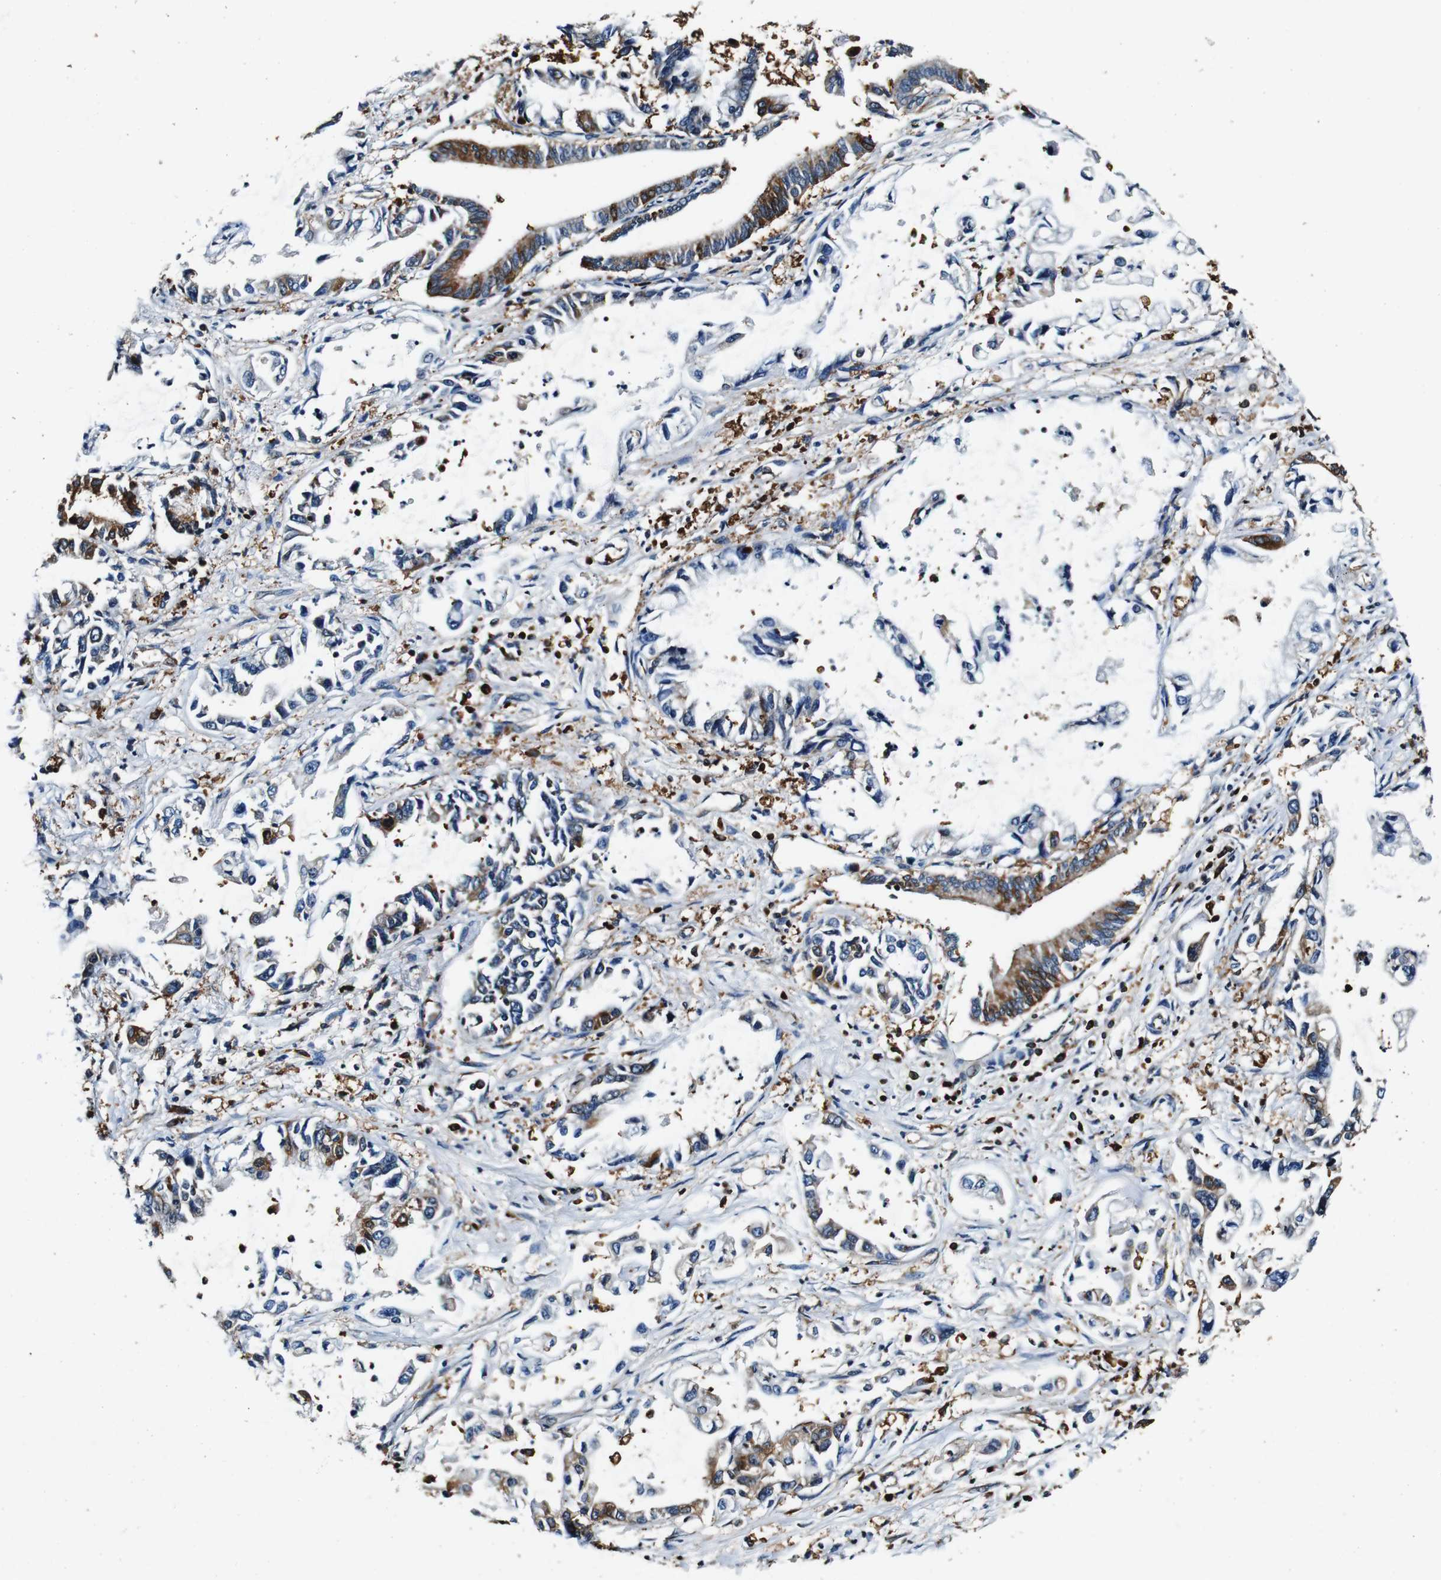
{"staining": {"intensity": "strong", "quantity": "25%-75%", "location": "cytoplasmic/membranous"}, "tissue": "pancreatic cancer", "cell_type": "Tumor cells", "image_type": "cancer", "snomed": [{"axis": "morphology", "description": "Adenocarcinoma, NOS"}, {"axis": "topography", "description": "Pancreas"}], "caption": "Tumor cells exhibit high levels of strong cytoplasmic/membranous staining in about 25%-75% of cells in human pancreatic cancer (adenocarcinoma). (DAB IHC, brown staining for protein, blue staining for nuclei).", "gene": "RHOT2", "patient": {"sex": "male", "age": 56}}